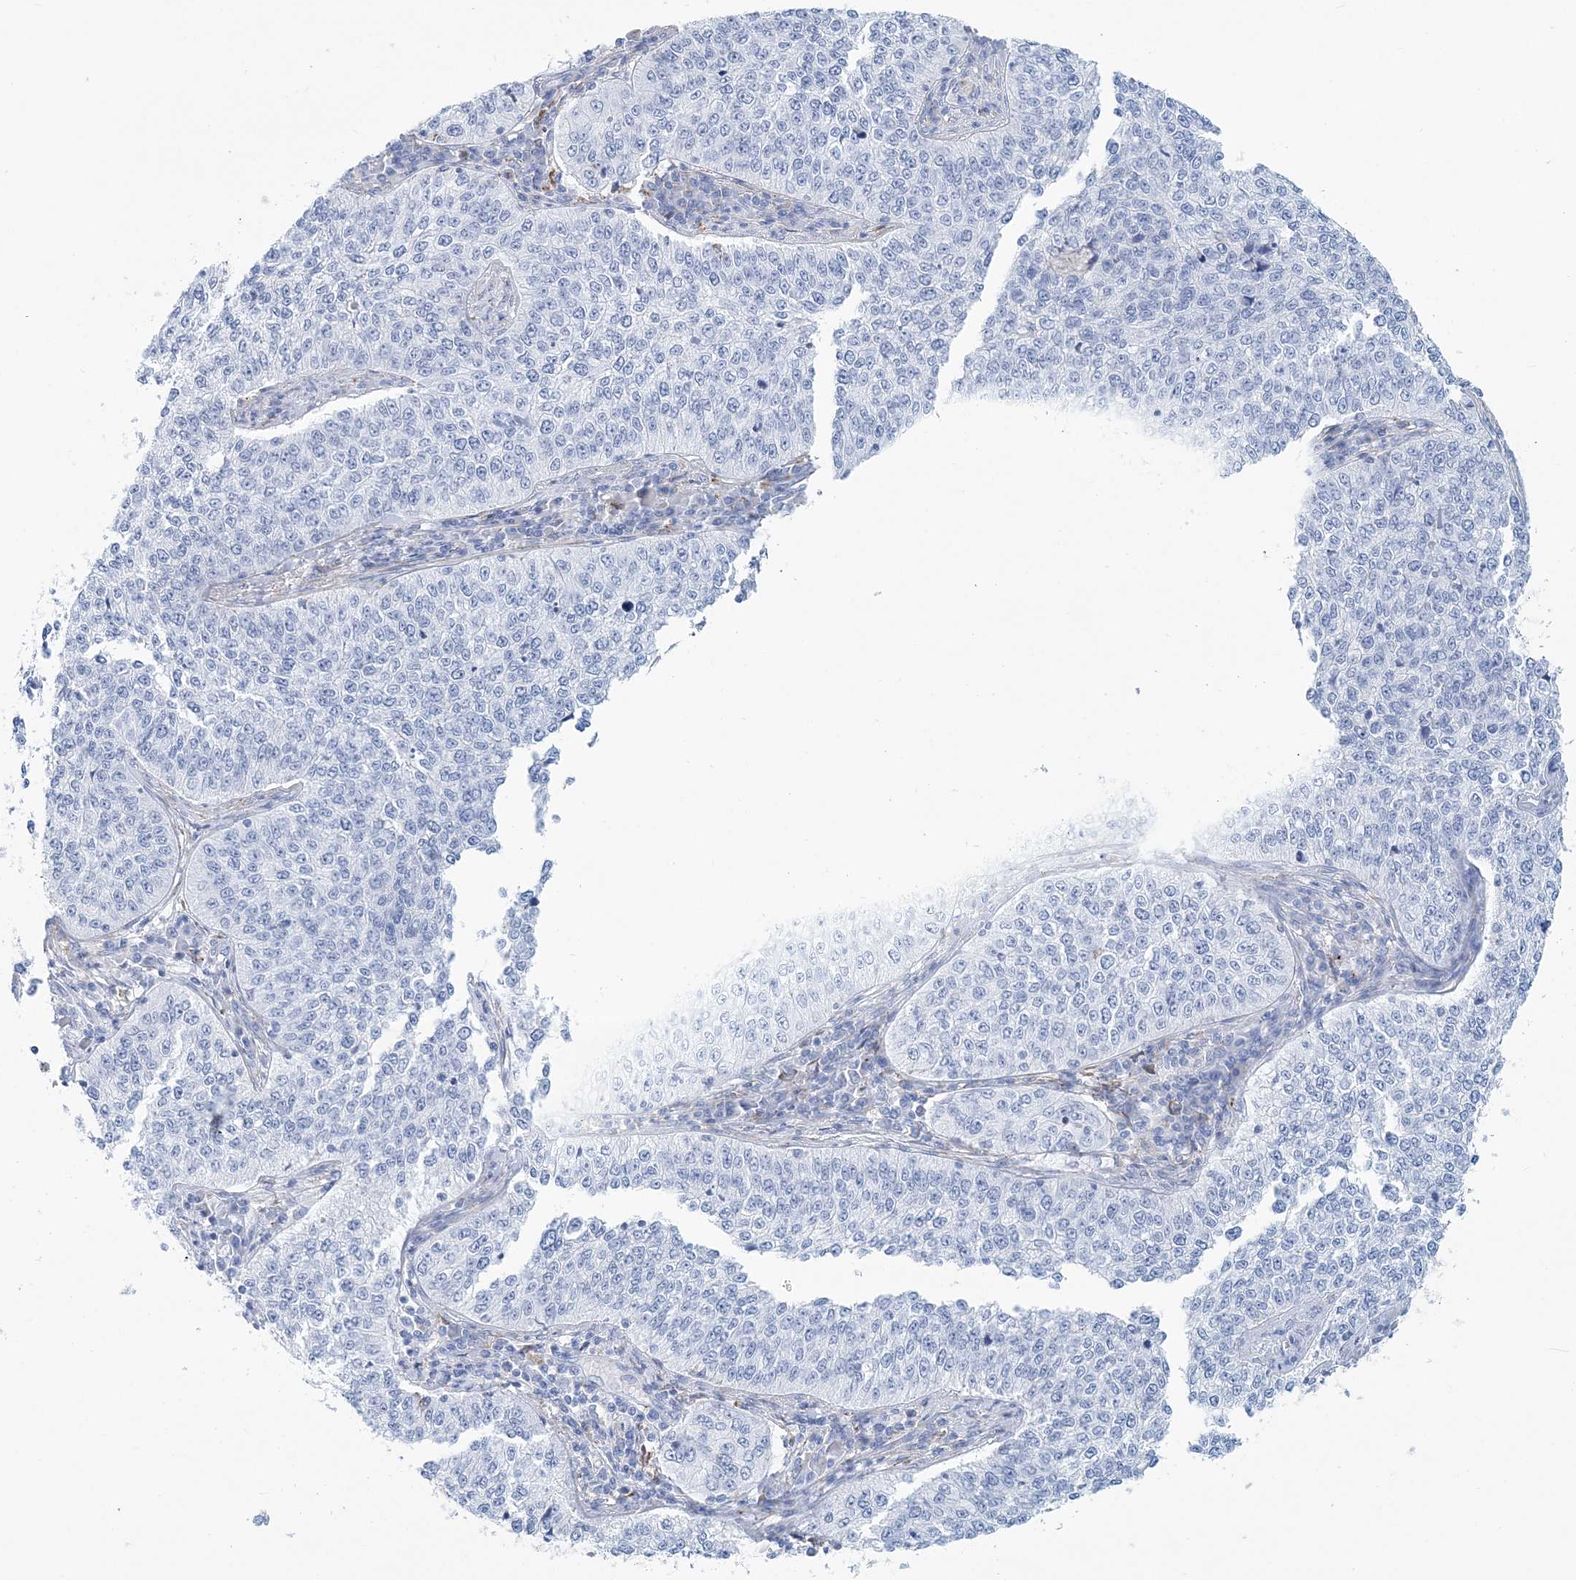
{"staining": {"intensity": "negative", "quantity": "none", "location": "none"}, "tissue": "cervical cancer", "cell_type": "Tumor cells", "image_type": "cancer", "snomed": [{"axis": "morphology", "description": "Squamous cell carcinoma, NOS"}, {"axis": "topography", "description": "Cervix"}], "caption": "The immunohistochemistry (IHC) image has no significant positivity in tumor cells of squamous cell carcinoma (cervical) tissue. The staining is performed using DAB brown chromogen with nuclei counter-stained in using hematoxylin.", "gene": "NKX6-1", "patient": {"sex": "female", "age": 35}}